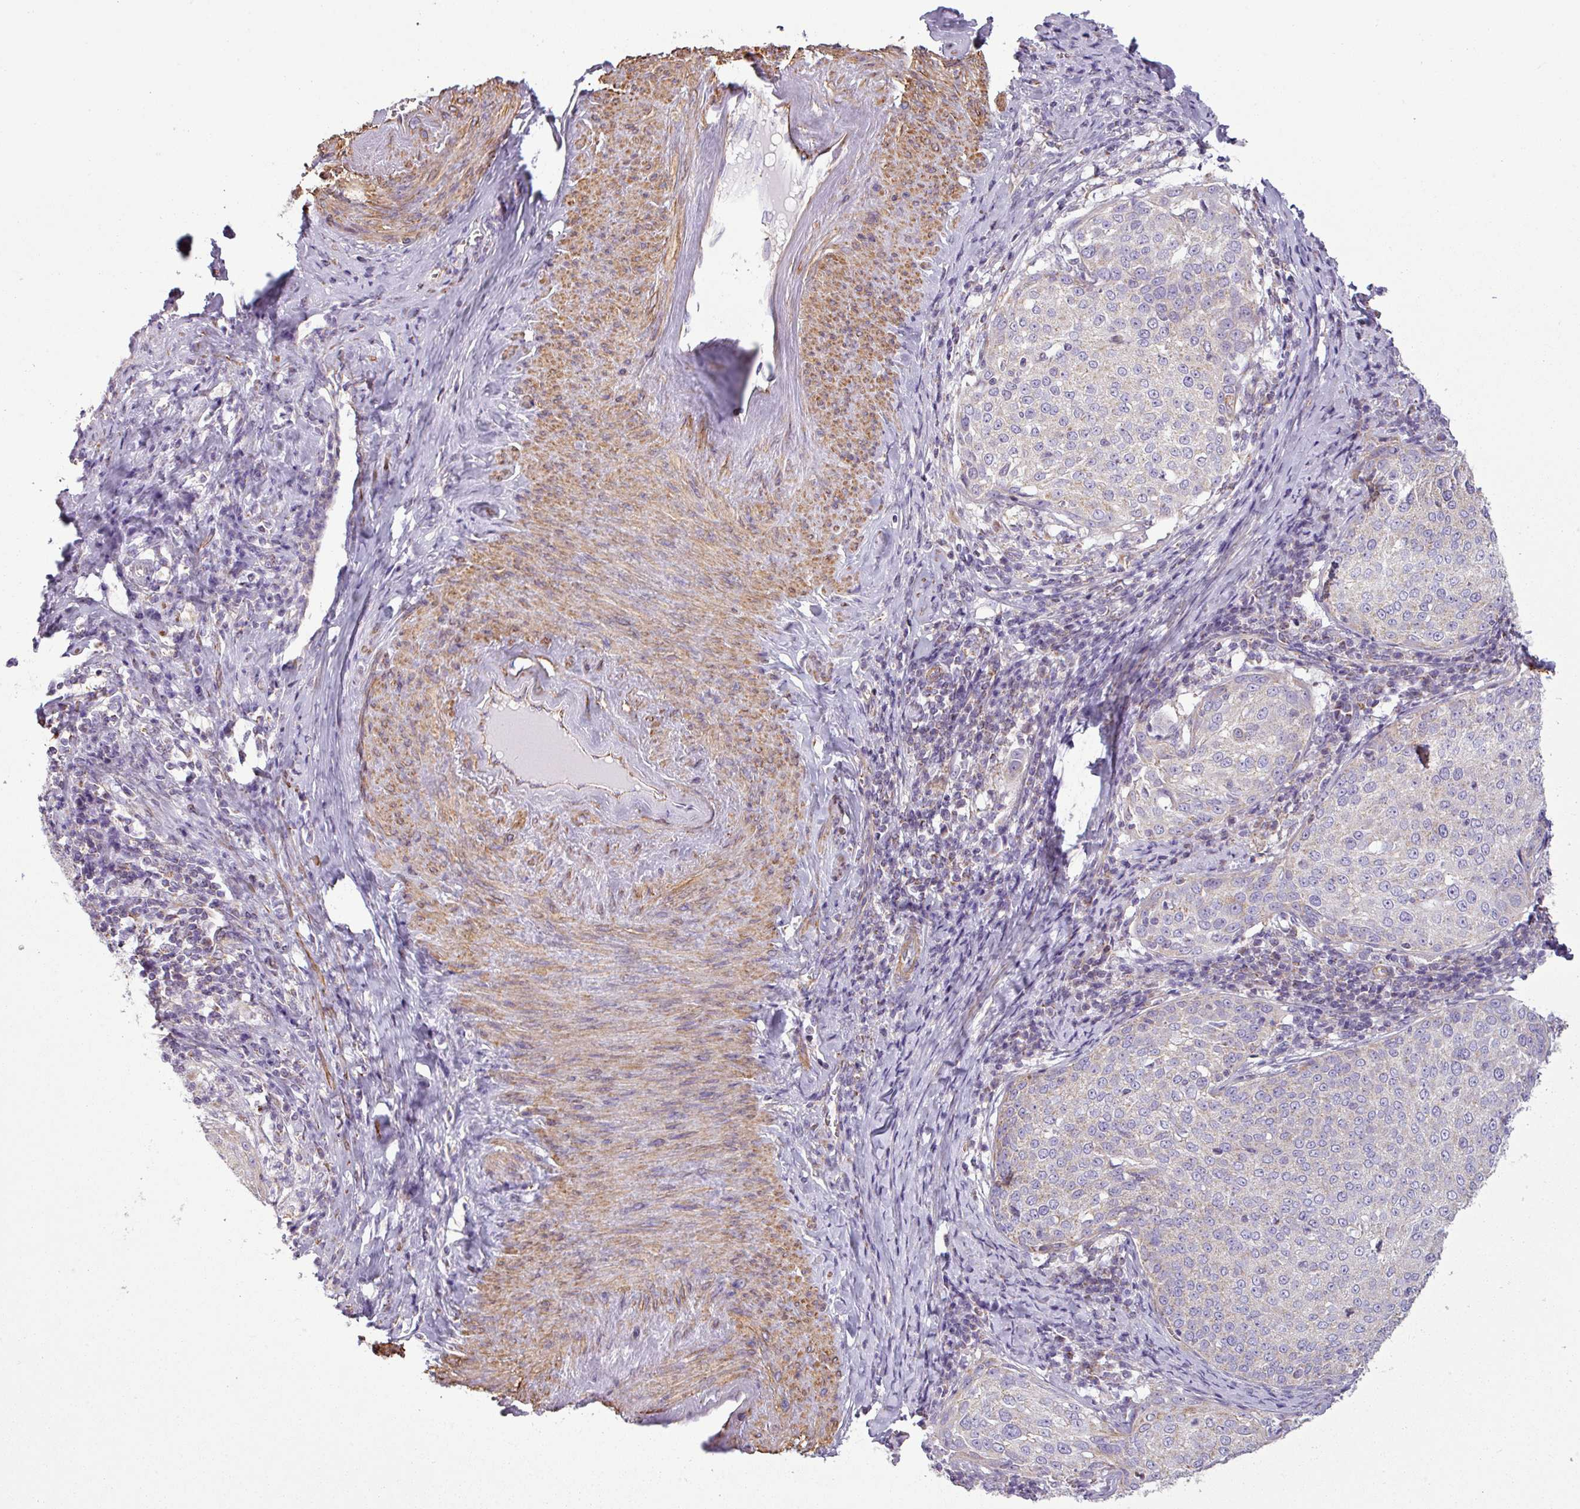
{"staining": {"intensity": "negative", "quantity": "none", "location": "none"}, "tissue": "cervical cancer", "cell_type": "Tumor cells", "image_type": "cancer", "snomed": [{"axis": "morphology", "description": "Squamous cell carcinoma, NOS"}, {"axis": "topography", "description": "Cervix"}], "caption": "The histopathology image demonstrates no staining of tumor cells in cervical cancer (squamous cell carcinoma).", "gene": "BTN2A2", "patient": {"sex": "female", "age": 57}}